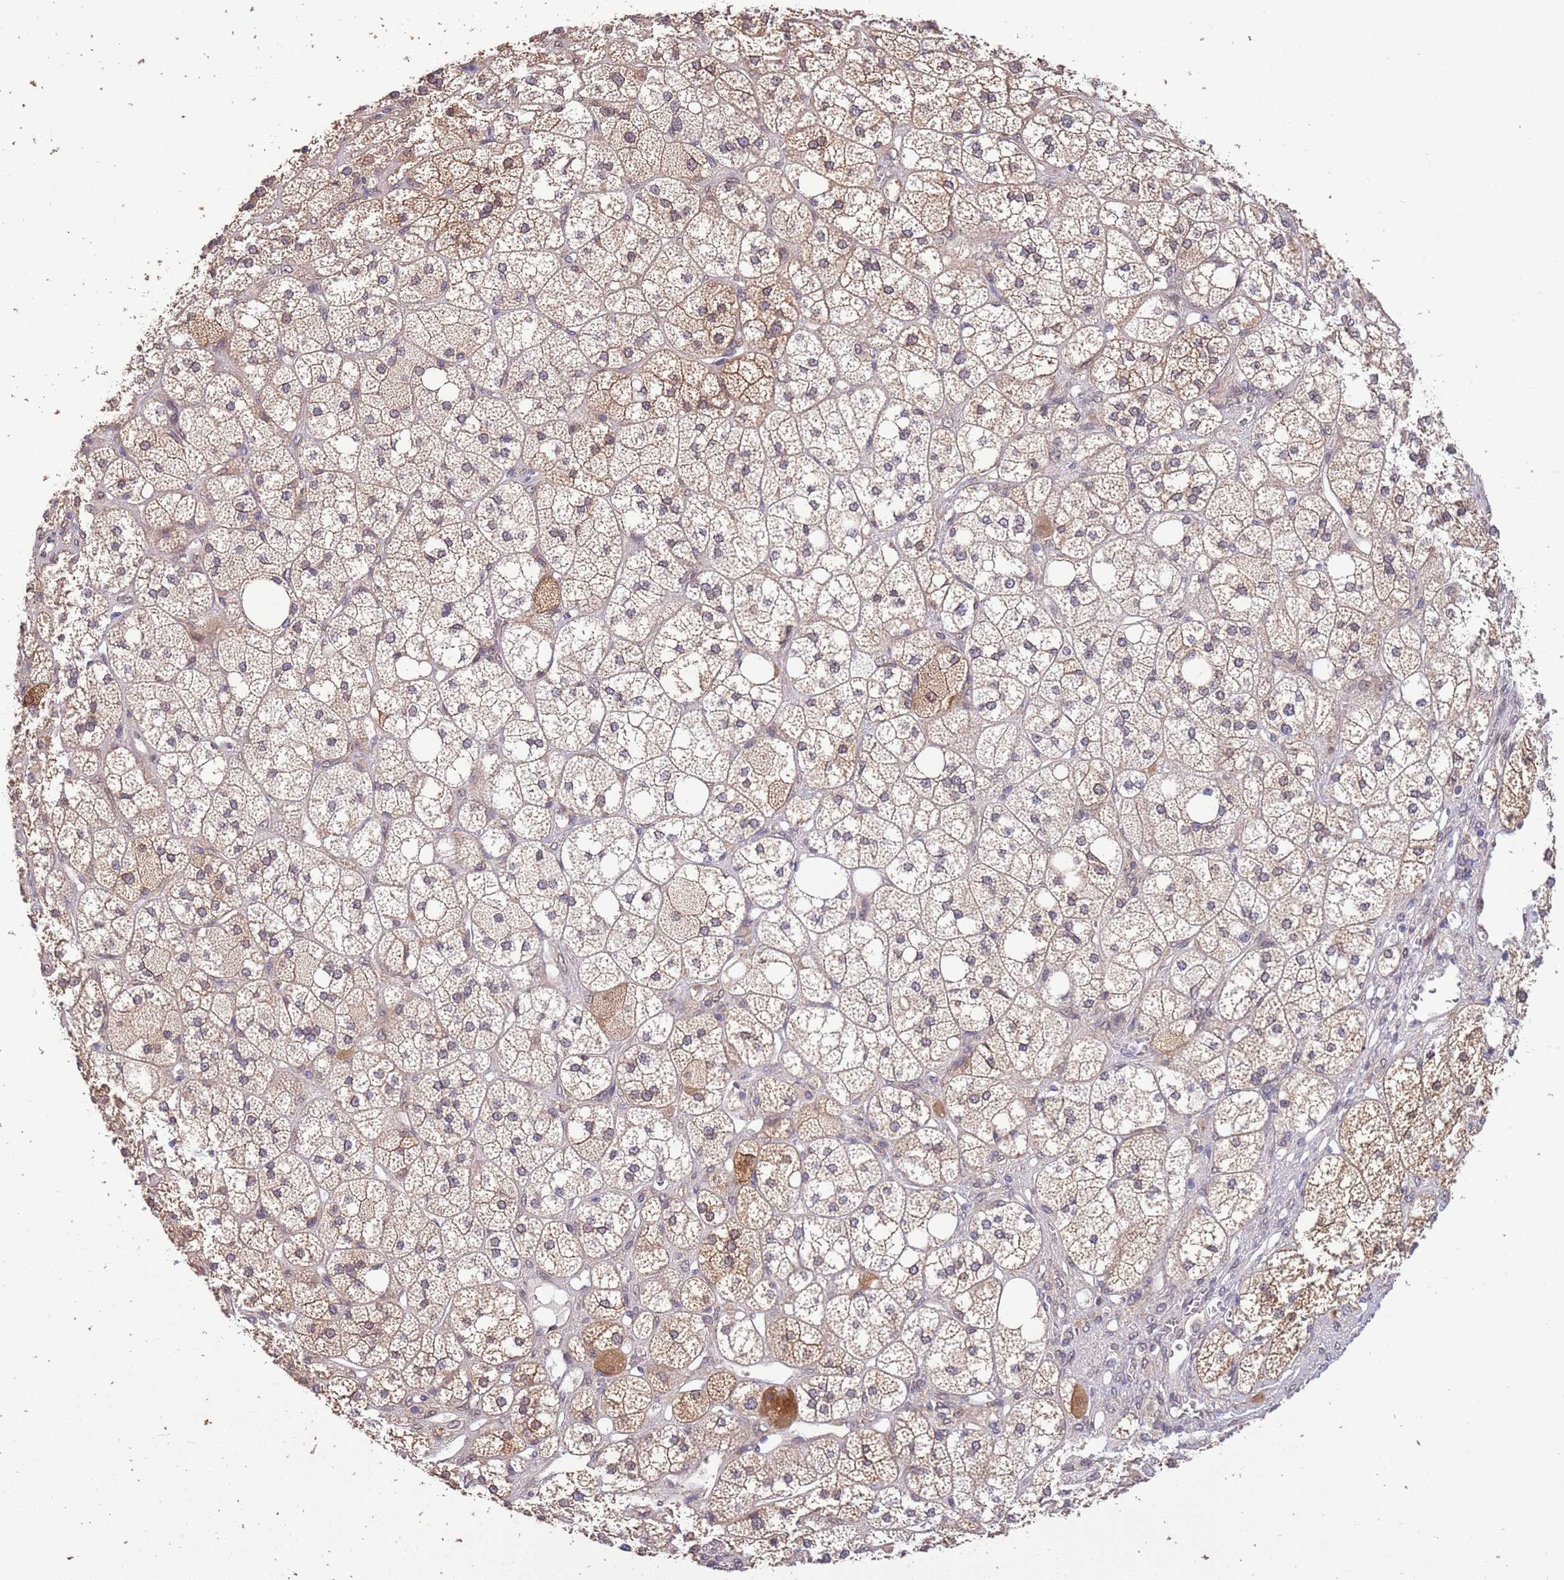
{"staining": {"intensity": "moderate", "quantity": "25%-75%", "location": "cytoplasmic/membranous,nuclear"}, "tissue": "adrenal gland", "cell_type": "Glandular cells", "image_type": "normal", "snomed": [{"axis": "morphology", "description": "Normal tissue, NOS"}, {"axis": "topography", "description": "Adrenal gland"}], "caption": "Benign adrenal gland was stained to show a protein in brown. There is medium levels of moderate cytoplasmic/membranous,nuclear expression in approximately 25%-75% of glandular cells.", "gene": "ZNF665", "patient": {"sex": "male", "age": 61}}